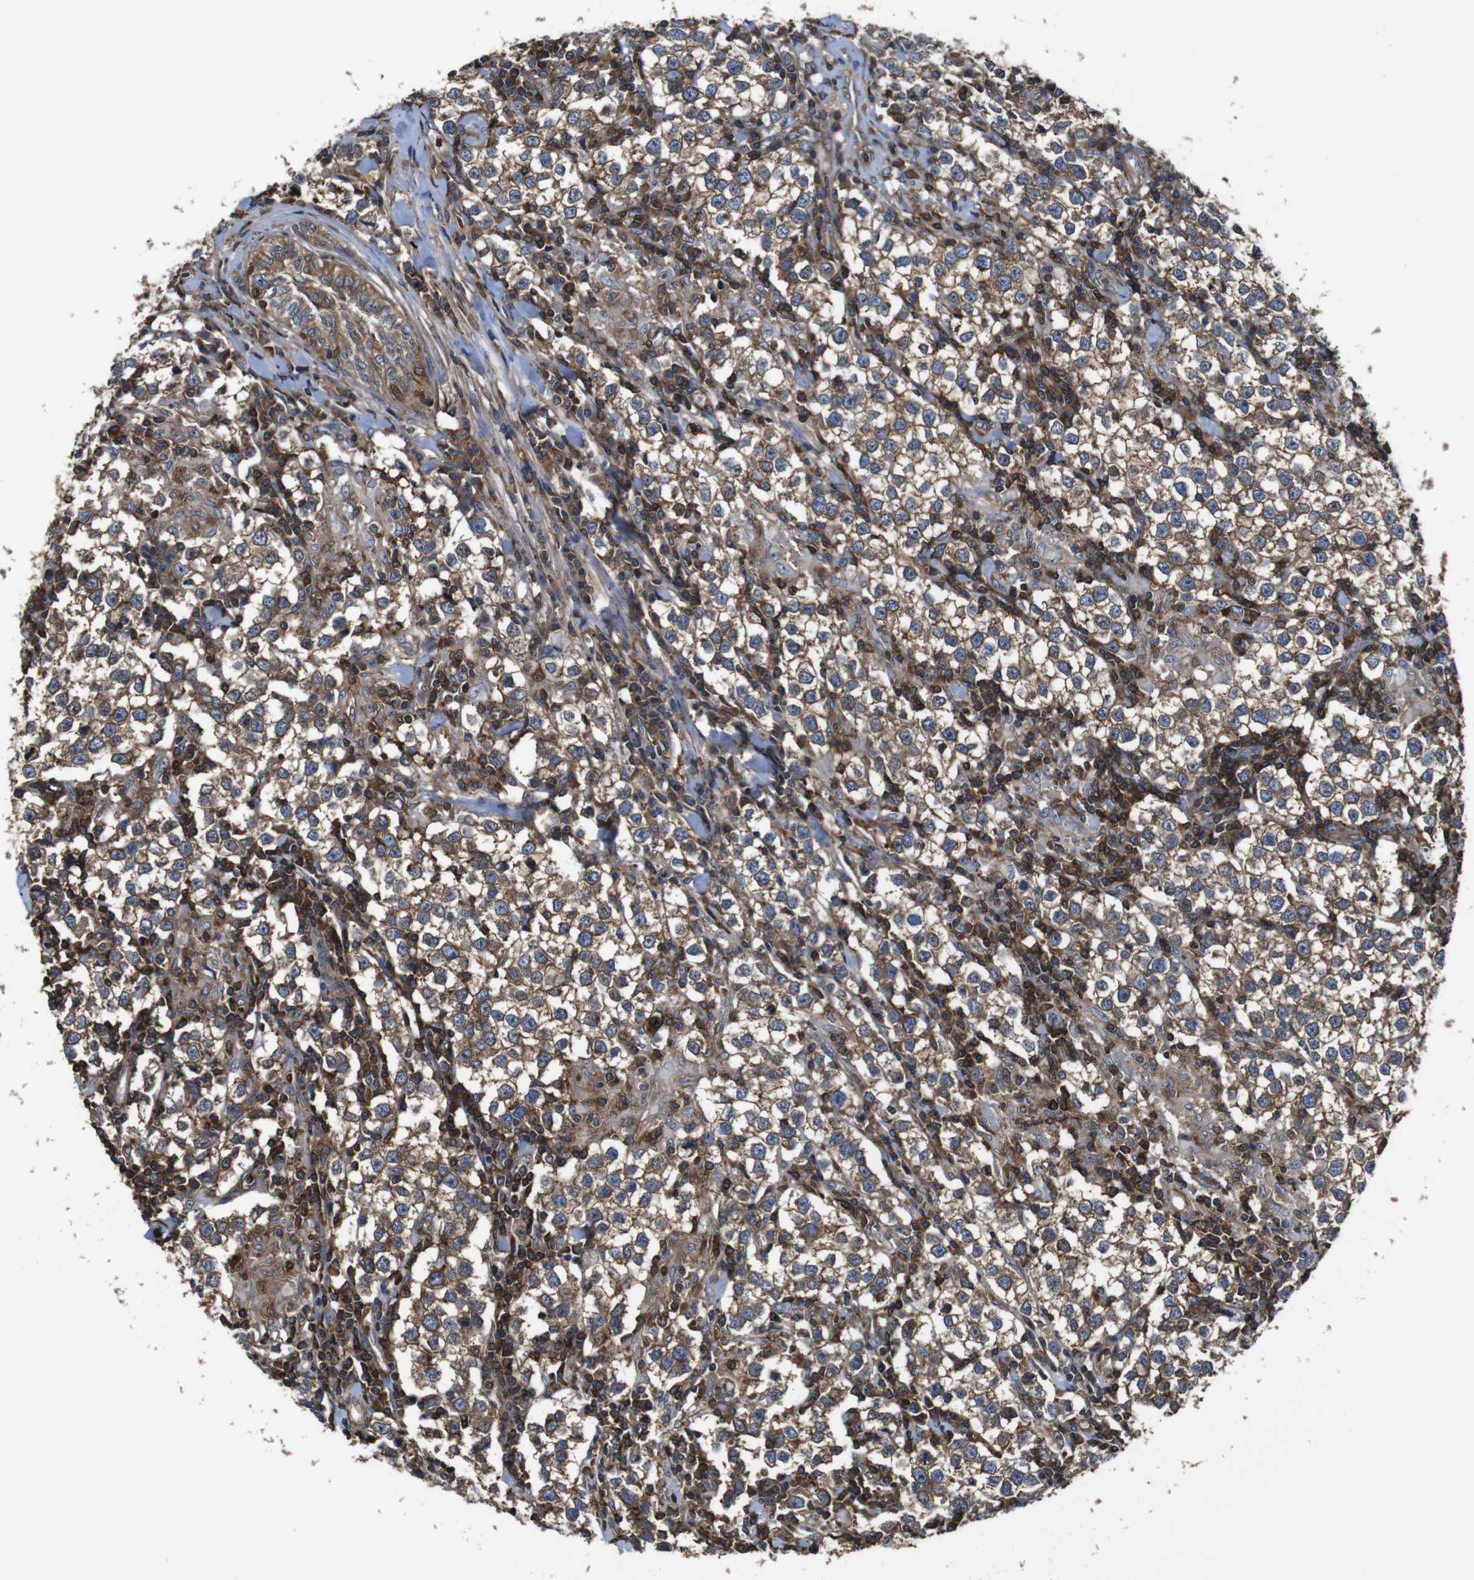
{"staining": {"intensity": "moderate", "quantity": ">75%", "location": "cytoplasmic/membranous"}, "tissue": "testis cancer", "cell_type": "Tumor cells", "image_type": "cancer", "snomed": [{"axis": "morphology", "description": "Seminoma, NOS"}, {"axis": "morphology", "description": "Carcinoma, Embryonal, NOS"}, {"axis": "topography", "description": "Testis"}], "caption": "Brown immunohistochemical staining in human testis cancer (embryonal carcinoma) exhibits moderate cytoplasmic/membranous expression in about >75% of tumor cells.", "gene": "PI4KA", "patient": {"sex": "male", "age": 36}}